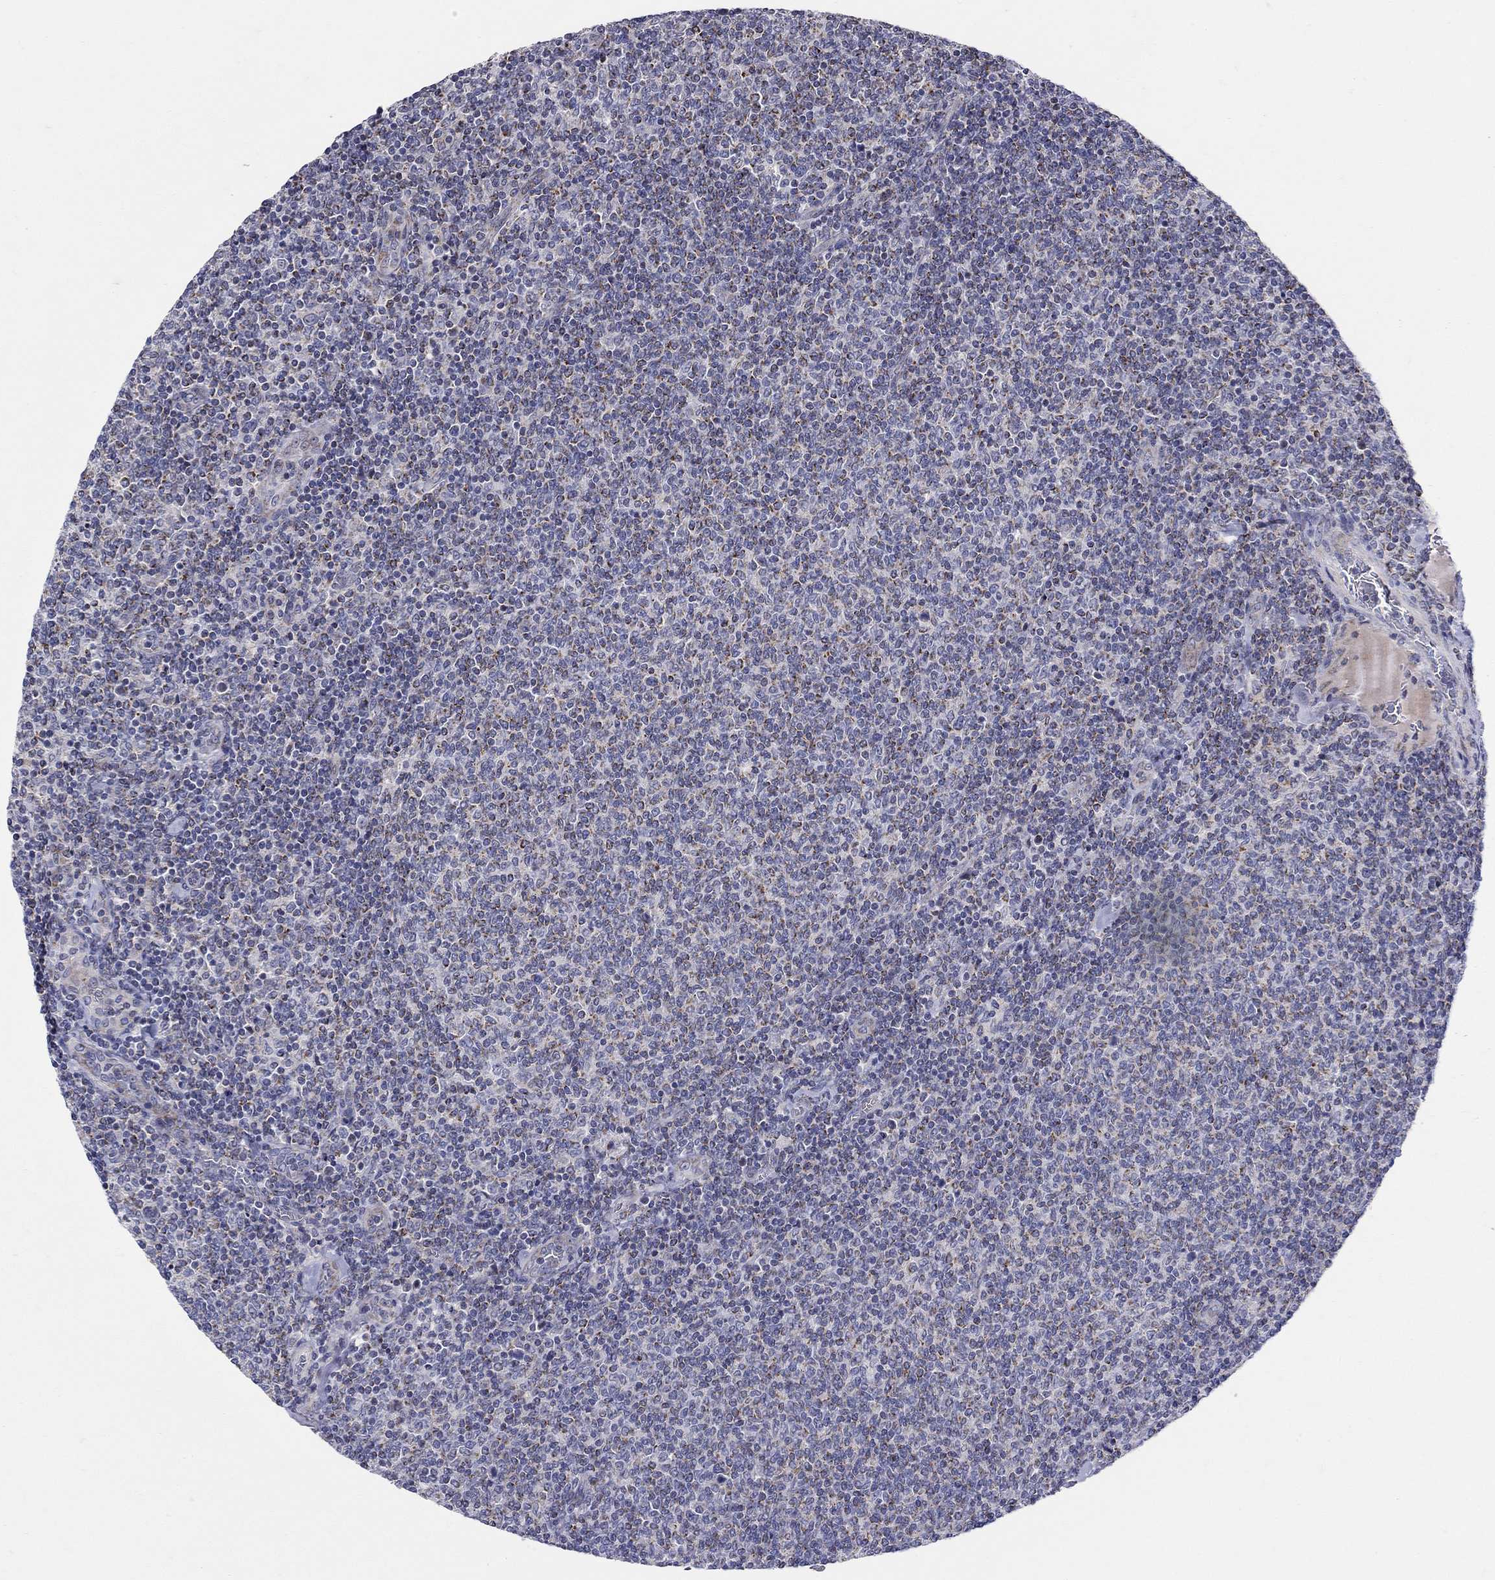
{"staining": {"intensity": "moderate", "quantity": "25%-75%", "location": "cytoplasmic/membranous"}, "tissue": "lymphoma", "cell_type": "Tumor cells", "image_type": "cancer", "snomed": [{"axis": "morphology", "description": "Malignant lymphoma, non-Hodgkin's type, Low grade"}, {"axis": "topography", "description": "Lymph node"}], "caption": "Protein expression analysis of malignant lymphoma, non-Hodgkin's type (low-grade) exhibits moderate cytoplasmic/membranous positivity in about 25%-75% of tumor cells. (brown staining indicates protein expression, while blue staining denotes nuclei).", "gene": "HMX2", "patient": {"sex": "male", "age": 52}}